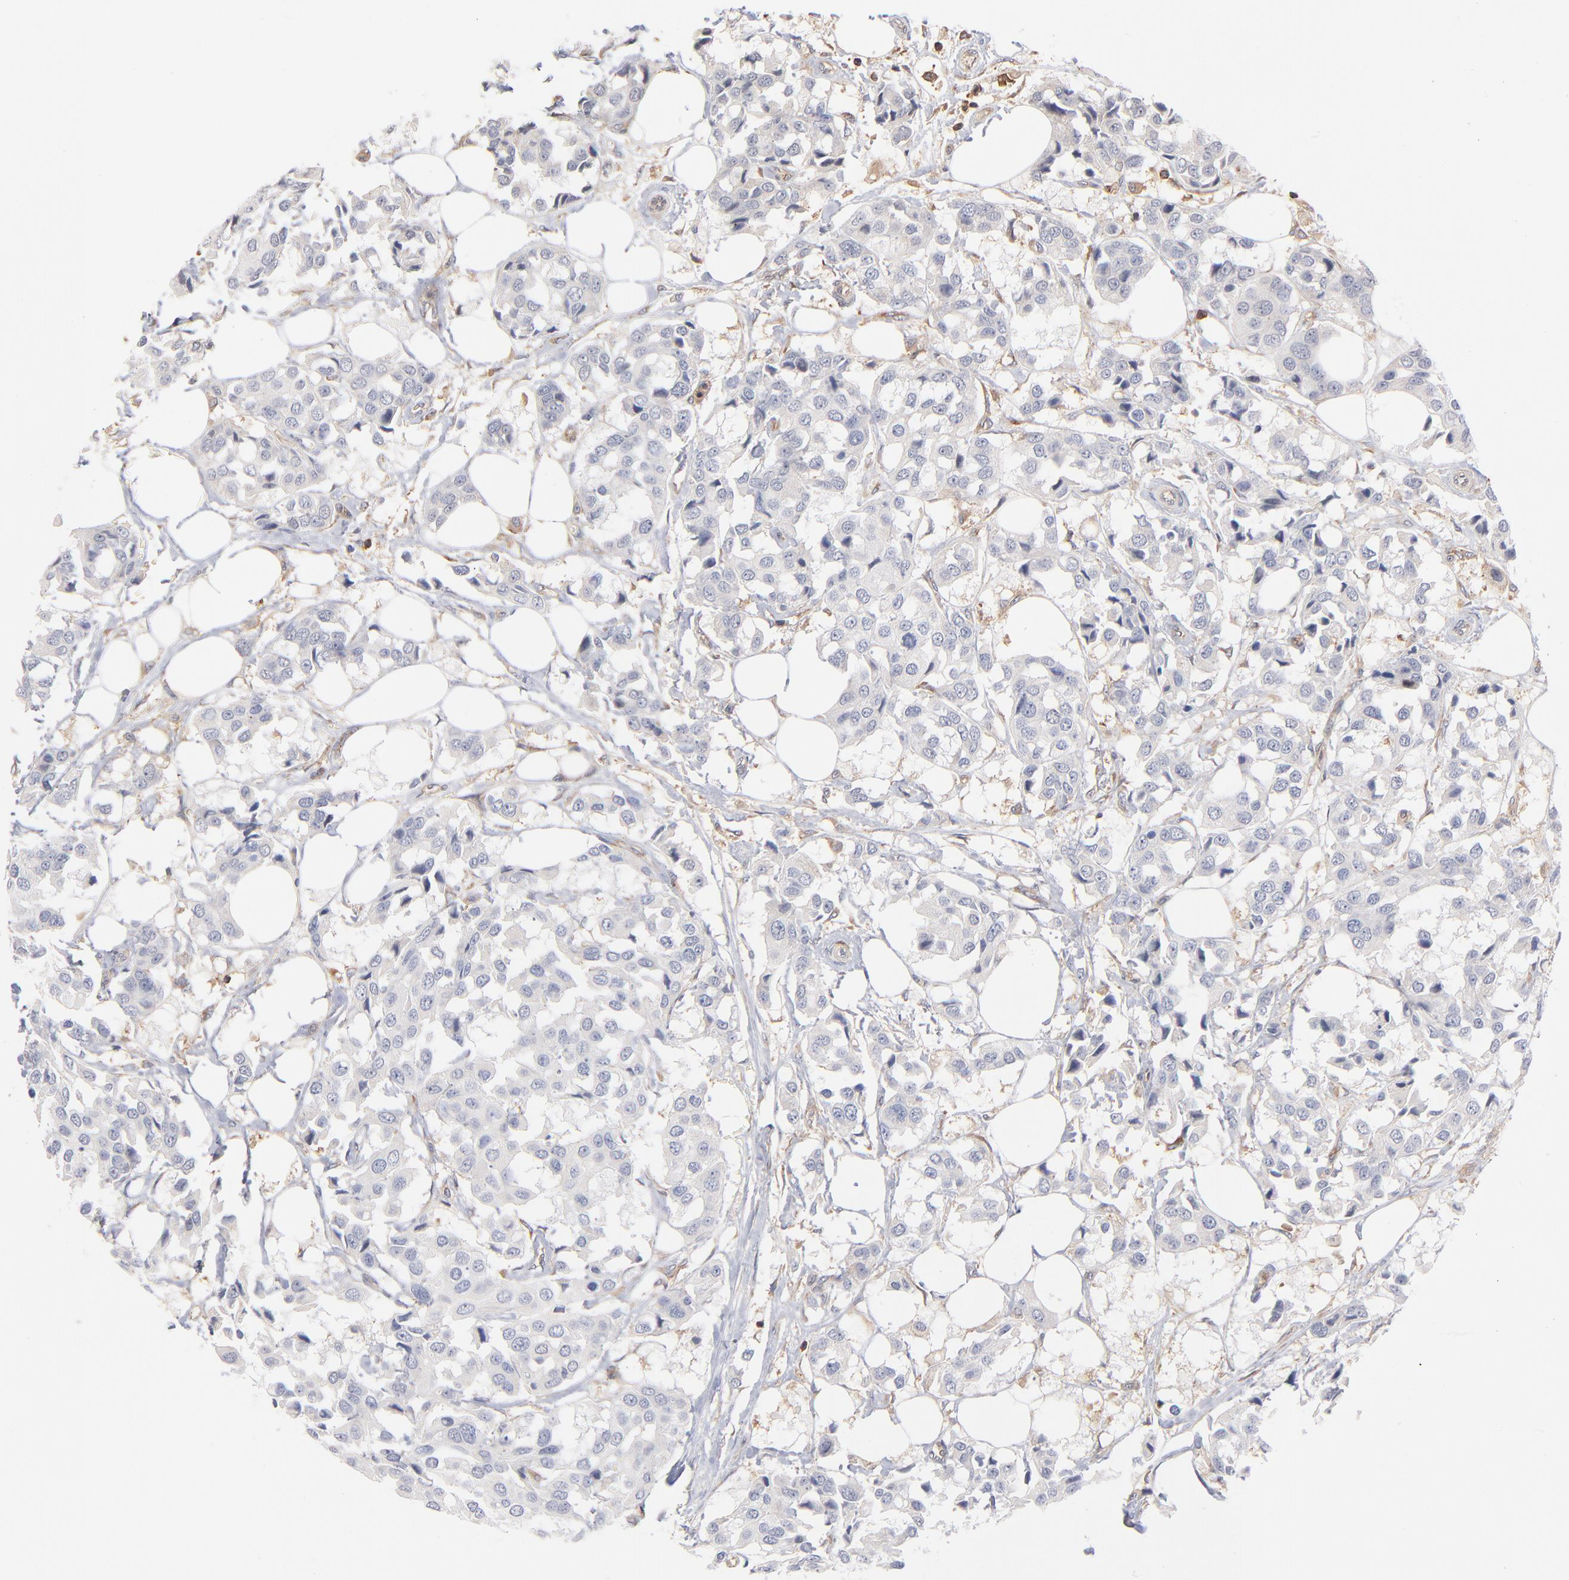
{"staining": {"intensity": "negative", "quantity": "none", "location": "none"}, "tissue": "breast cancer", "cell_type": "Tumor cells", "image_type": "cancer", "snomed": [{"axis": "morphology", "description": "Duct carcinoma"}, {"axis": "topography", "description": "Breast"}], "caption": "There is no significant positivity in tumor cells of breast cancer.", "gene": "WIPF1", "patient": {"sex": "female", "age": 80}}